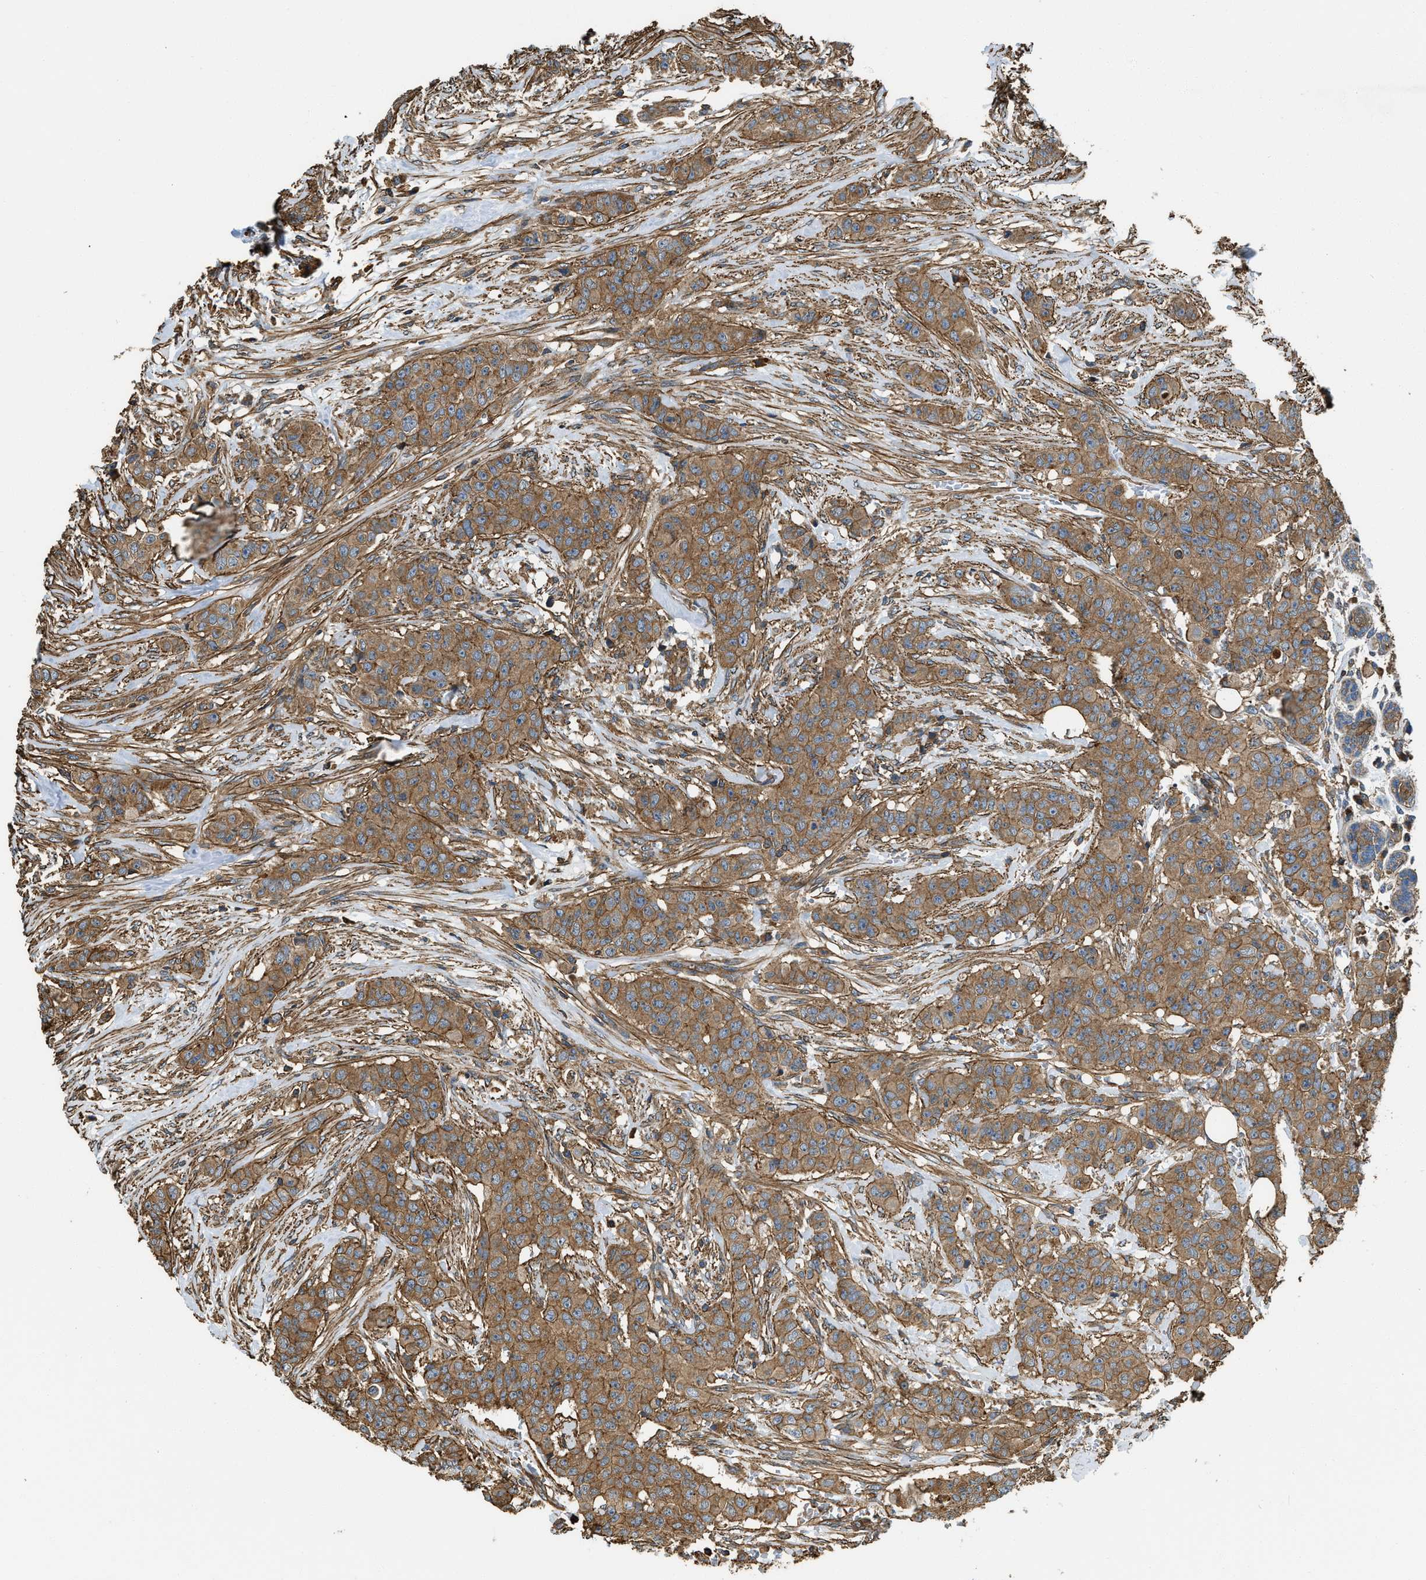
{"staining": {"intensity": "moderate", "quantity": ">75%", "location": "cytoplasmic/membranous"}, "tissue": "breast cancer", "cell_type": "Tumor cells", "image_type": "cancer", "snomed": [{"axis": "morphology", "description": "Normal tissue, NOS"}, {"axis": "morphology", "description": "Duct carcinoma"}, {"axis": "topography", "description": "Breast"}], "caption": "Immunohistochemical staining of breast cancer shows medium levels of moderate cytoplasmic/membranous protein positivity in about >75% of tumor cells.", "gene": "YARS1", "patient": {"sex": "female", "age": 40}}